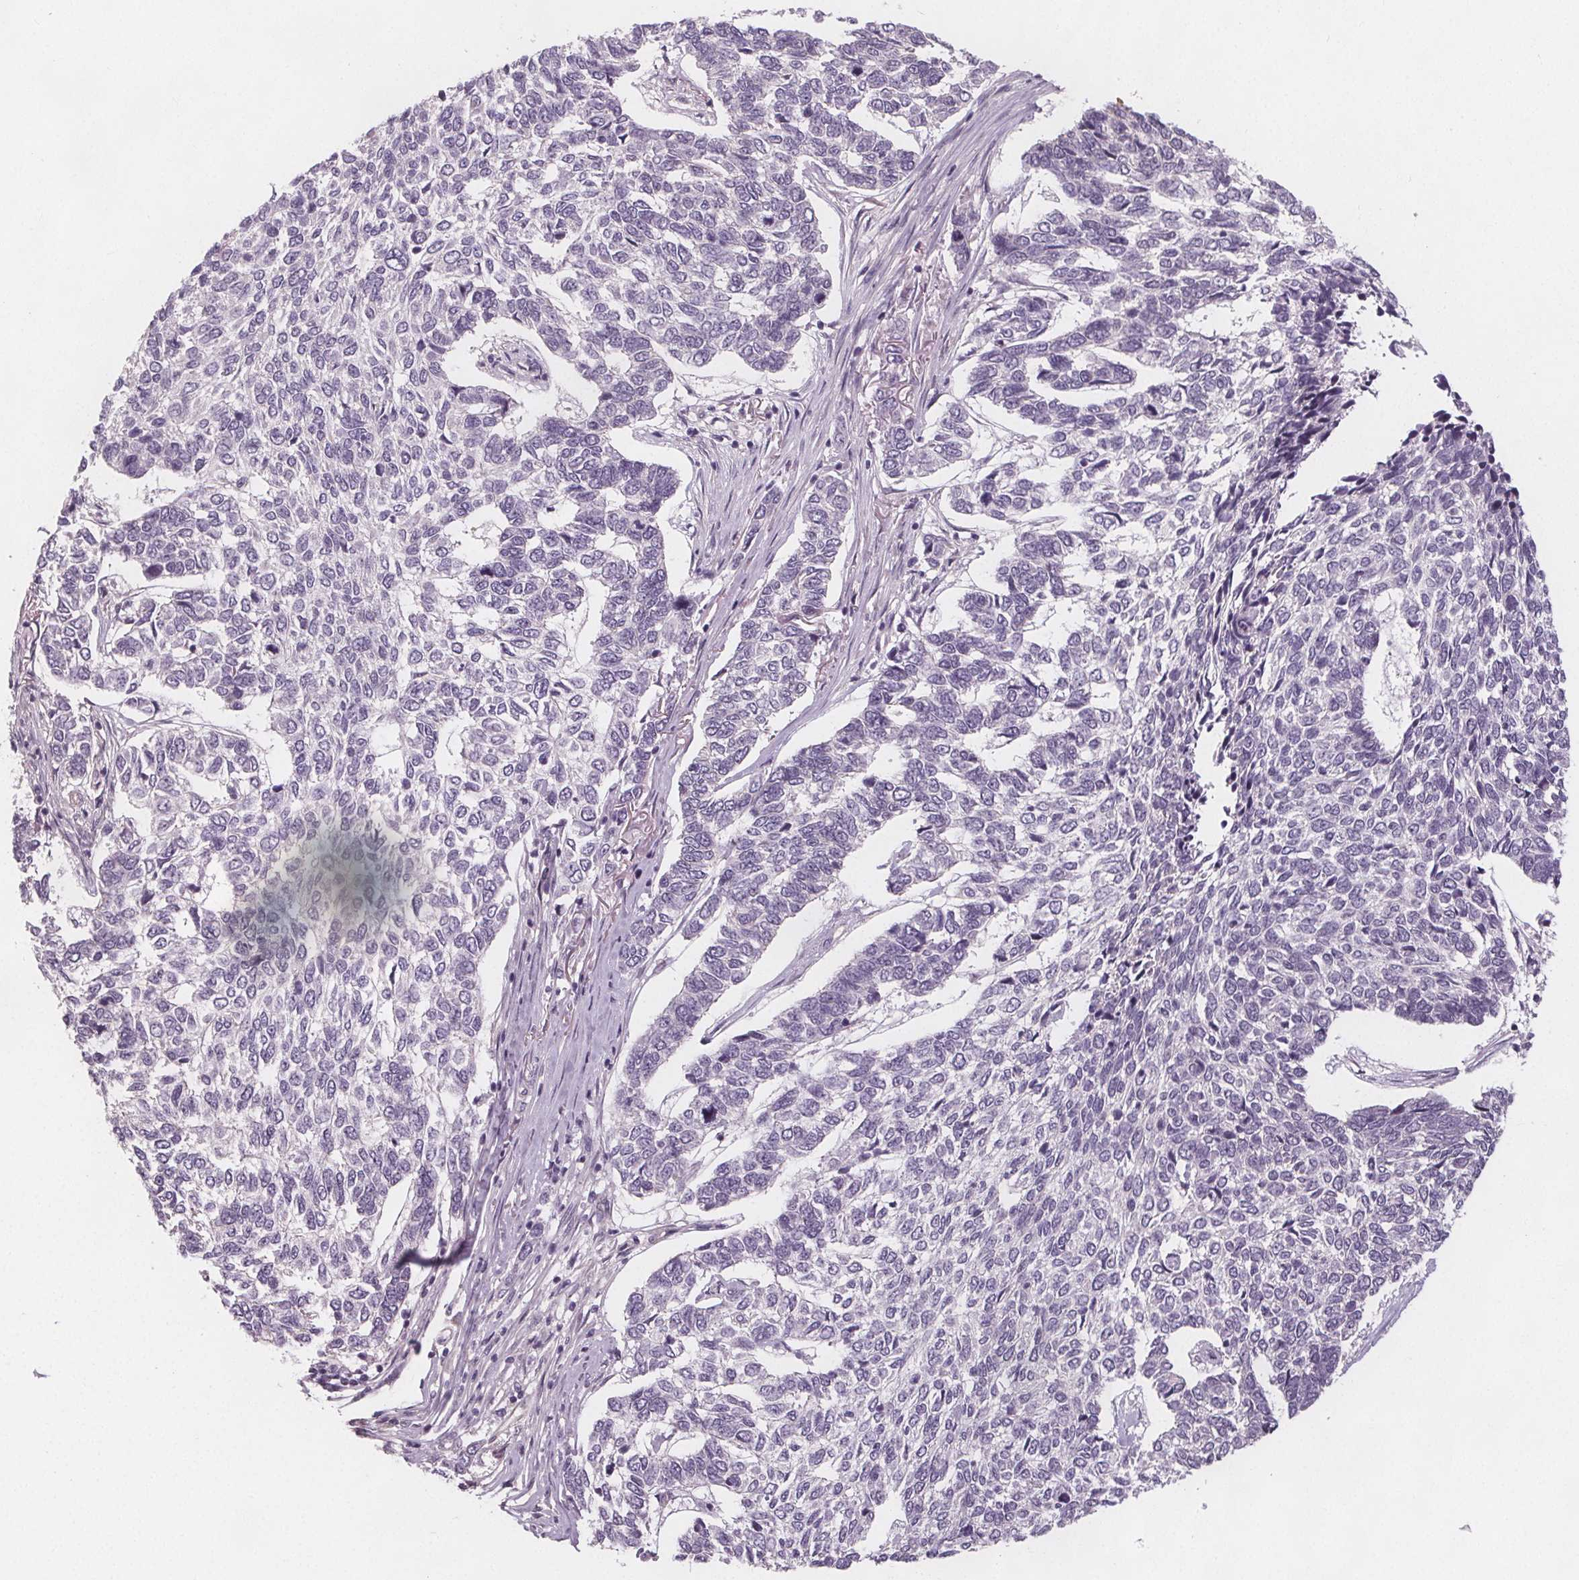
{"staining": {"intensity": "negative", "quantity": "none", "location": "none"}, "tissue": "skin cancer", "cell_type": "Tumor cells", "image_type": "cancer", "snomed": [{"axis": "morphology", "description": "Basal cell carcinoma"}, {"axis": "topography", "description": "Skin"}], "caption": "There is no significant staining in tumor cells of skin cancer. Nuclei are stained in blue.", "gene": "VNN1", "patient": {"sex": "female", "age": 65}}